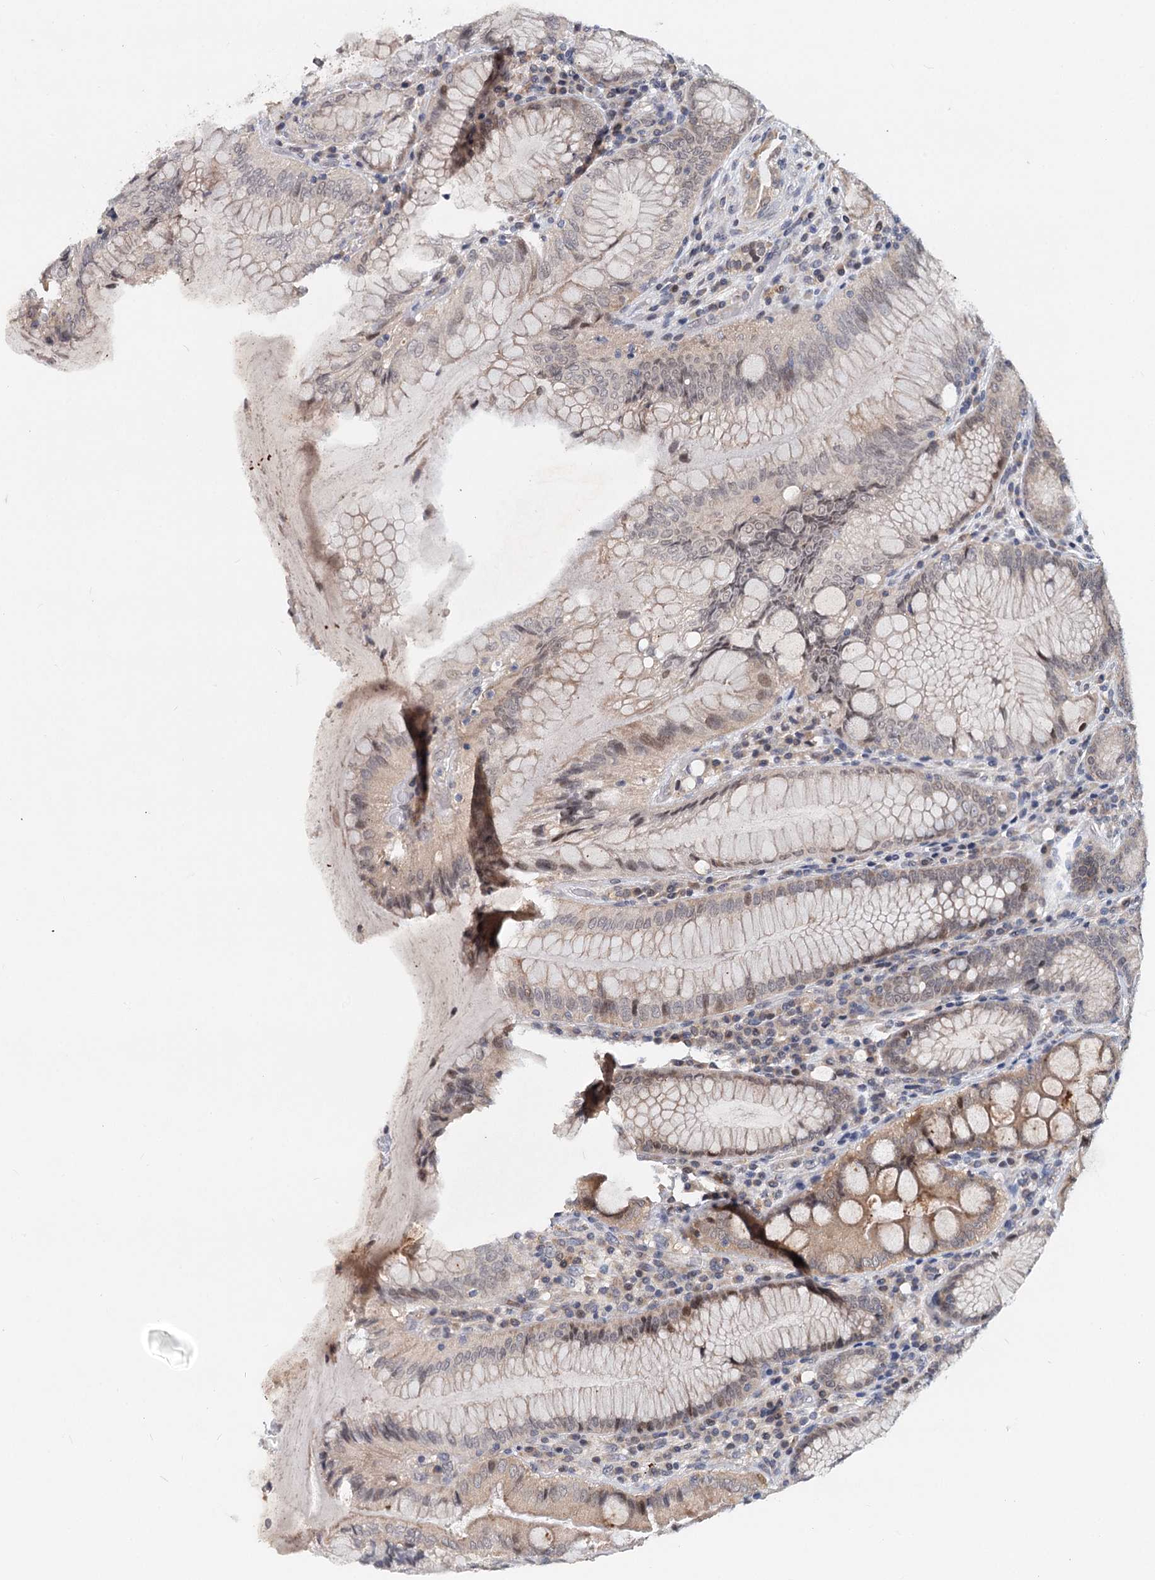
{"staining": {"intensity": "moderate", "quantity": "25%-75%", "location": "cytoplasmic/membranous,nuclear"}, "tissue": "stomach", "cell_type": "Glandular cells", "image_type": "normal", "snomed": [{"axis": "morphology", "description": "Normal tissue, NOS"}, {"axis": "topography", "description": "Stomach, upper"}, {"axis": "topography", "description": "Stomach, lower"}], "caption": "The image reveals staining of normal stomach, revealing moderate cytoplasmic/membranous,nuclear protein positivity (brown color) within glandular cells.", "gene": "AP3B1", "patient": {"sex": "female", "age": 76}}